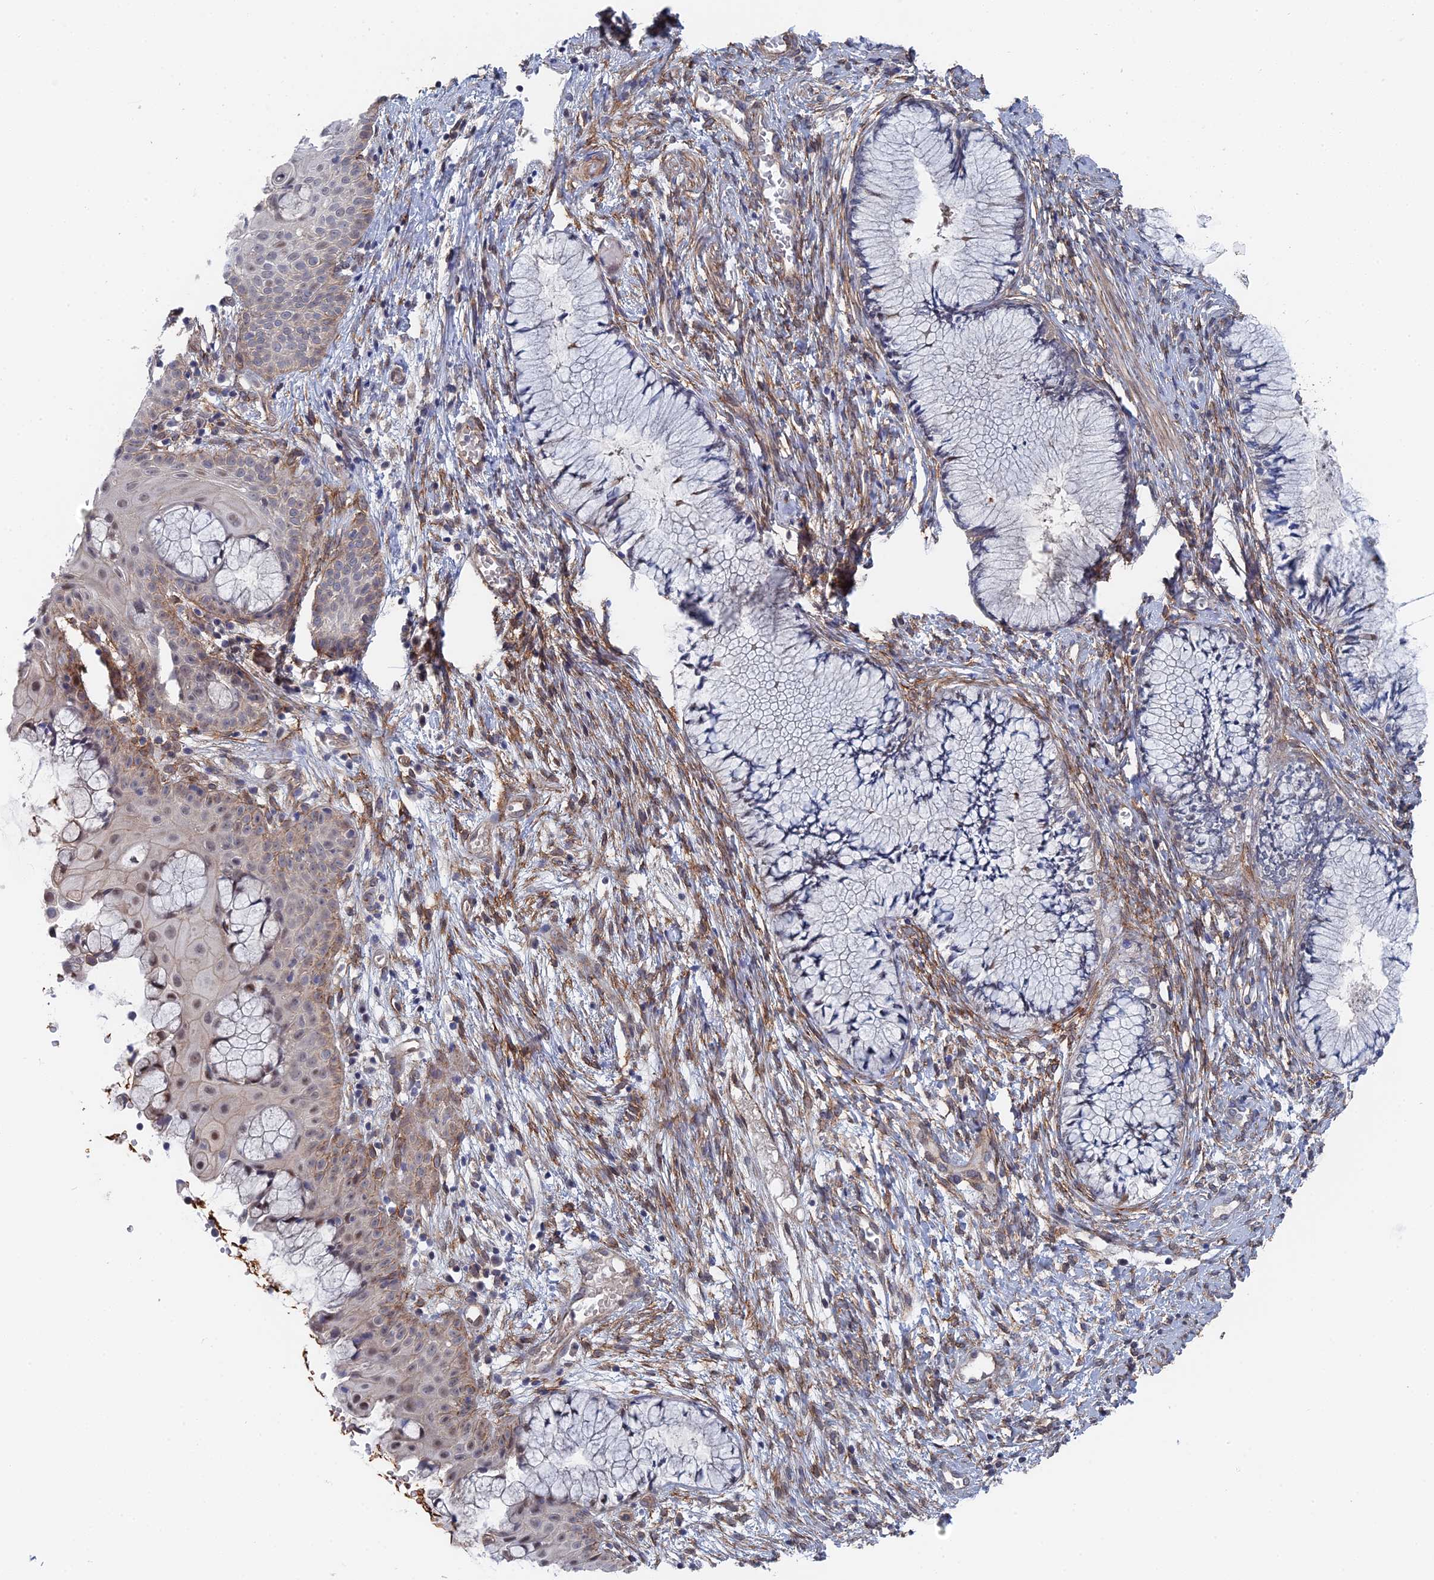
{"staining": {"intensity": "negative", "quantity": "none", "location": "none"}, "tissue": "cervix", "cell_type": "Glandular cells", "image_type": "normal", "snomed": [{"axis": "morphology", "description": "Normal tissue, NOS"}, {"axis": "topography", "description": "Cervix"}], "caption": "Glandular cells are negative for brown protein staining in benign cervix. (Stains: DAB IHC with hematoxylin counter stain, Microscopy: brightfield microscopy at high magnification).", "gene": "MTHFSD", "patient": {"sex": "female", "age": 42}}